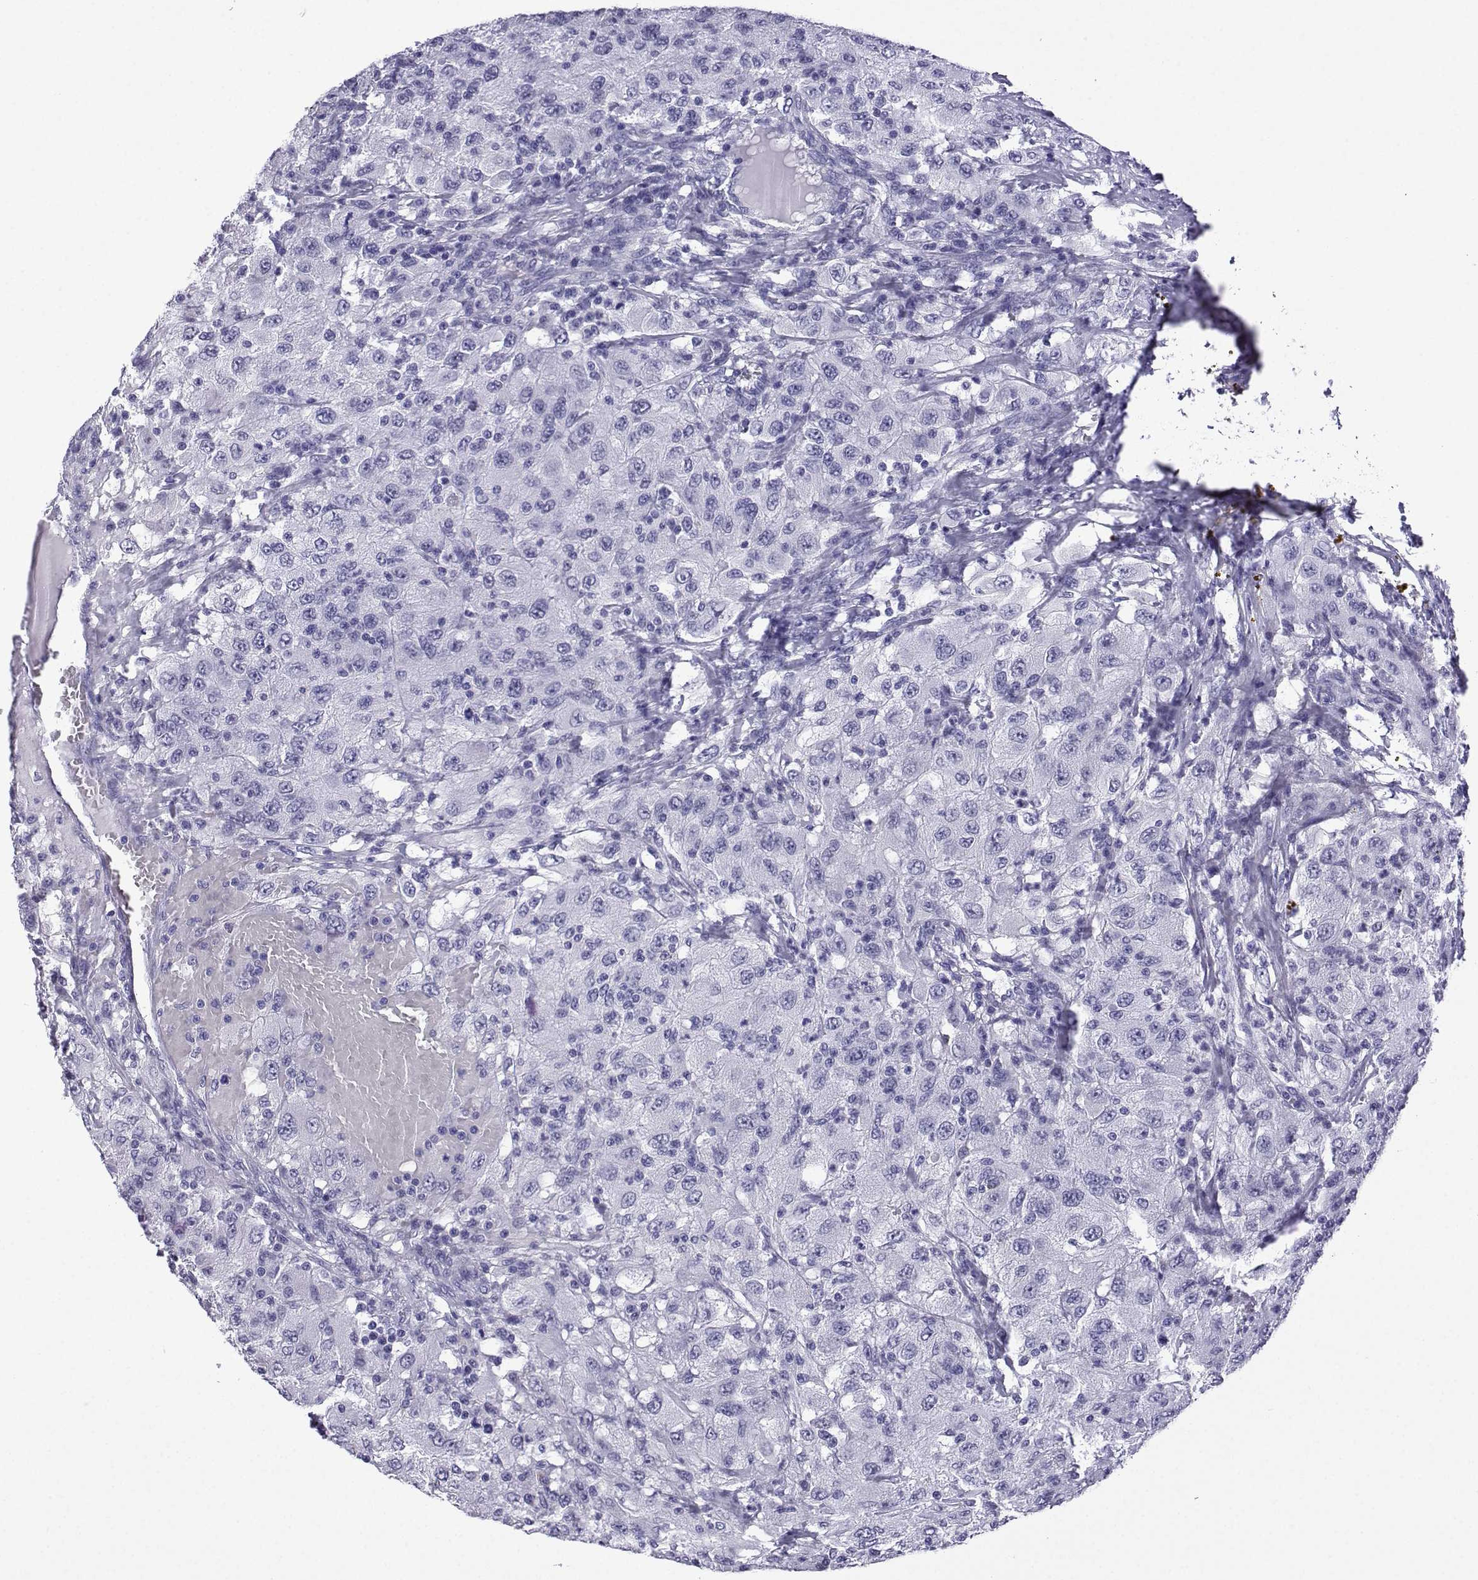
{"staining": {"intensity": "negative", "quantity": "none", "location": "none"}, "tissue": "renal cancer", "cell_type": "Tumor cells", "image_type": "cancer", "snomed": [{"axis": "morphology", "description": "Adenocarcinoma, NOS"}, {"axis": "topography", "description": "Kidney"}], "caption": "Histopathology image shows no protein expression in tumor cells of renal cancer tissue. (DAB IHC with hematoxylin counter stain).", "gene": "MRGBP", "patient": {"sex": "female", "age": 67}}